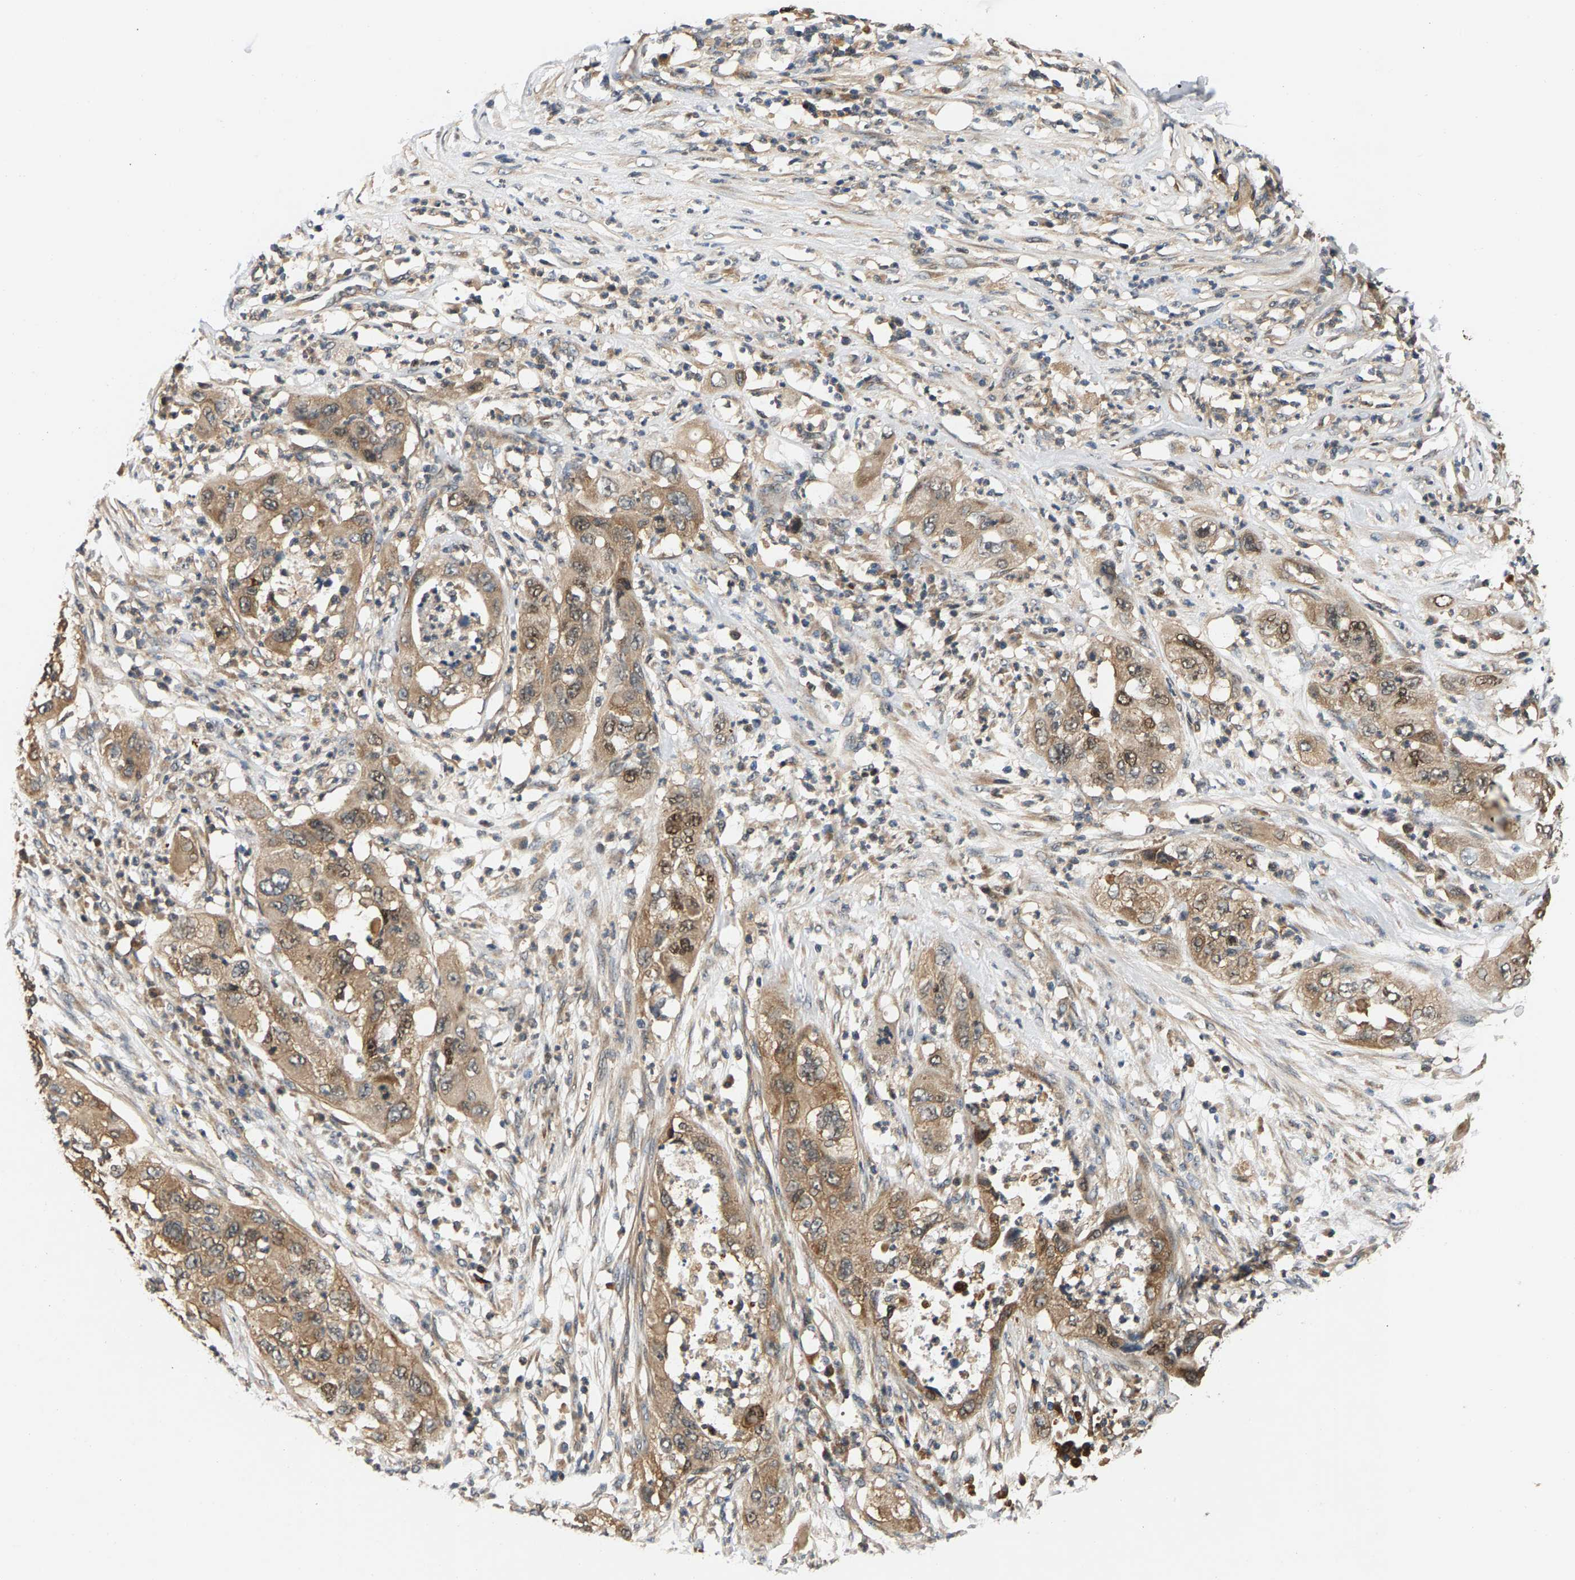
{"staining": {"intensity": "weak", "quantity": ">75%", "location": "cytoplasmic/membranous"}, "tissue": "pancreatic cancer", "cell_type": "Tumor cells", "image_type": "cancer", "snomed": [{"axis": "morphology", "description": "Adenocarcinoma, NOS"}, {"axis": "topography", "description": "Pancreas"}], "caption": "Protein staining of pancreatic cancer (adenocarcinoma) tissue reveals weak cytoplasmic/membranous staining in about >75% of tumor cells.", "gene": "FAM78A", "patient": {"sex": "female", "age": 78}}